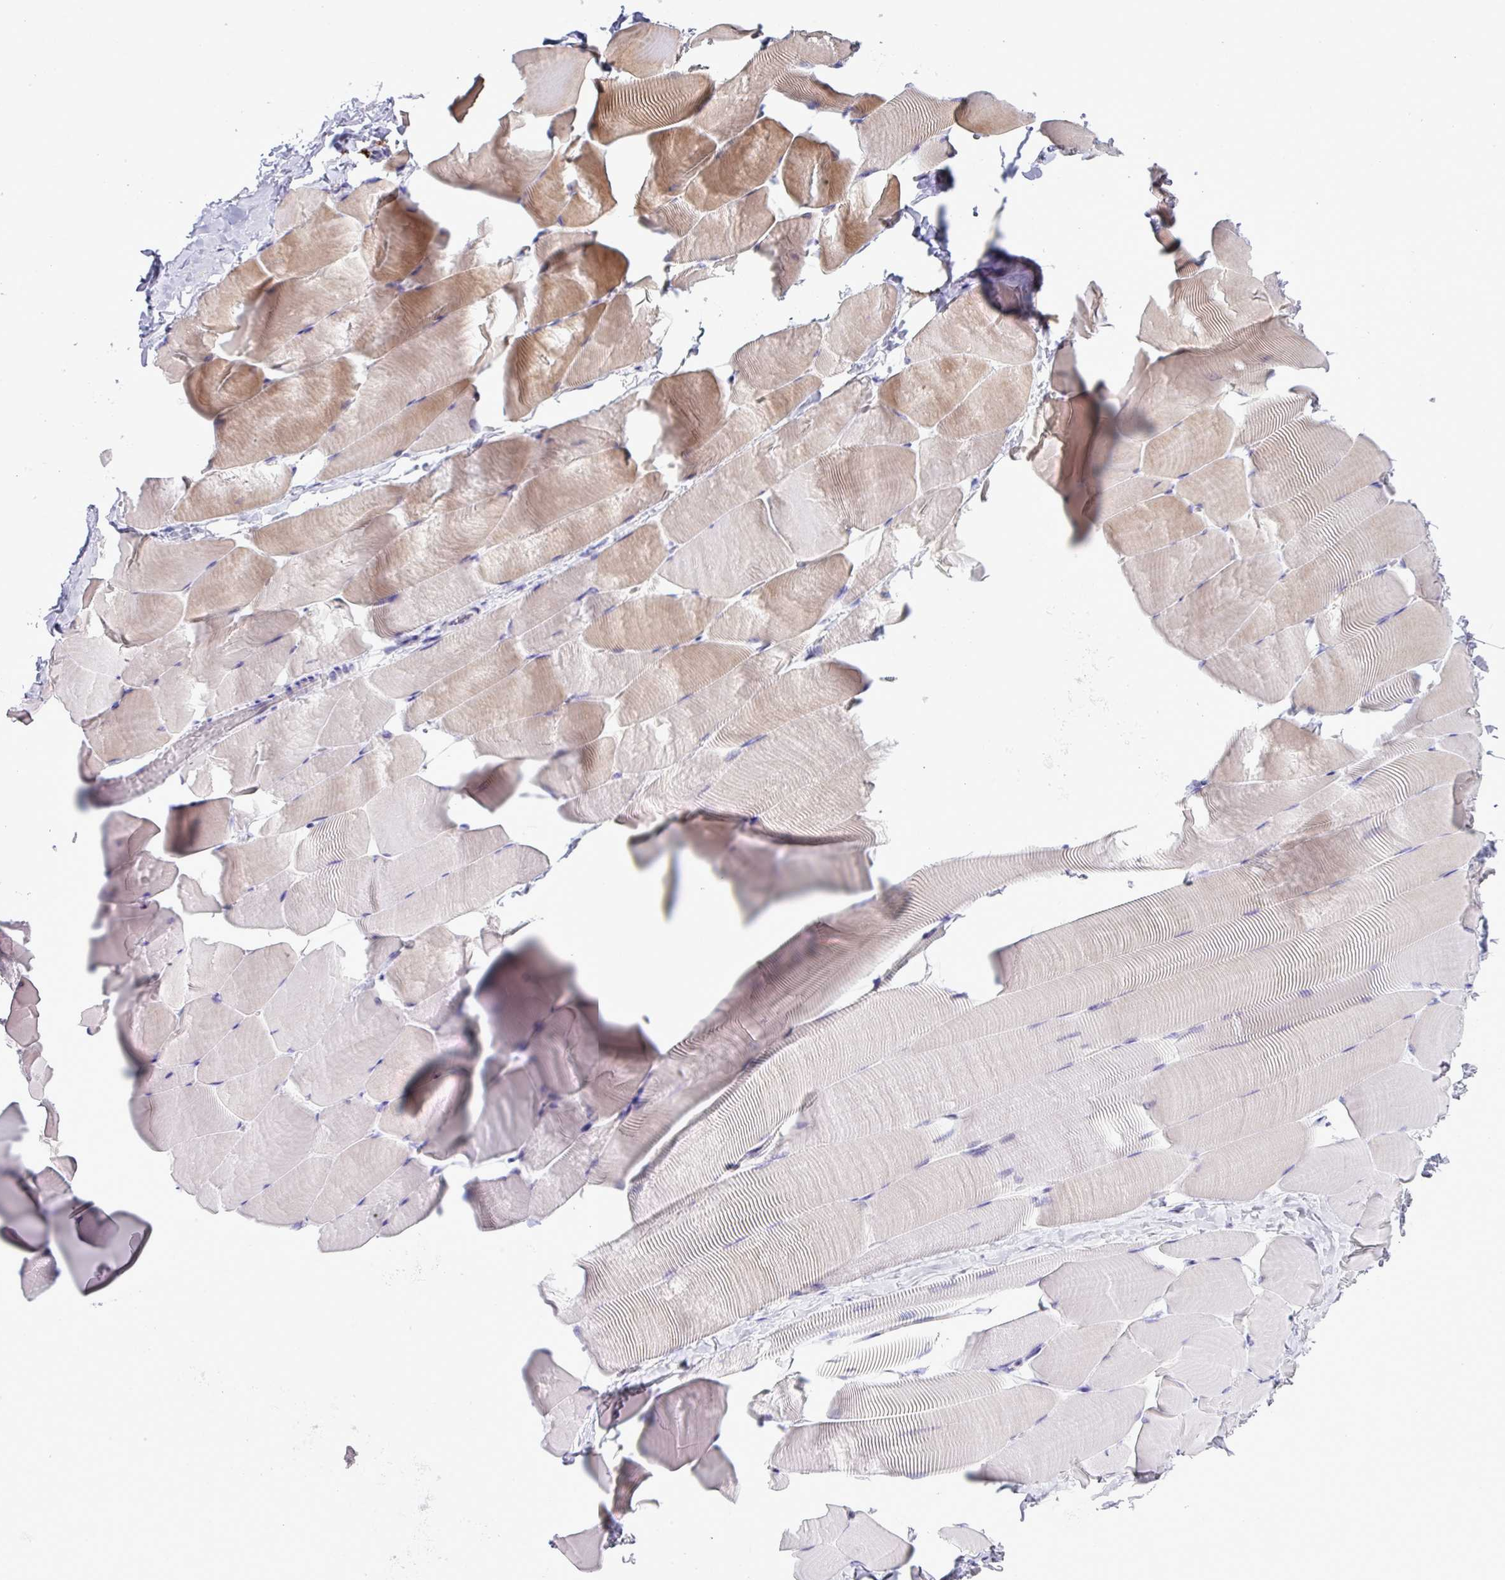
{"staining": {"intensity": "strong", "quantity": "25%-75%", "location": "cytoplasmic/membranous"}, "tissue": "skeletal muscle", "cell_type": "Myocytes", "image_type": "normal", "snomed": [{"axis": "morphology", "description": "Normal tissue, NOS"}, {"axis": "topography", "description": "Skeletal muscle"}], "caption": "Protein positivity by immunohistochemistry demonstrates strong cytoplasmic/membranous staining in approximately 25%-75% of myocytes in unremarkable skeletal muscle.", "gene": "TNFSF12", "patient": {"sex": "male", "age": 25}}